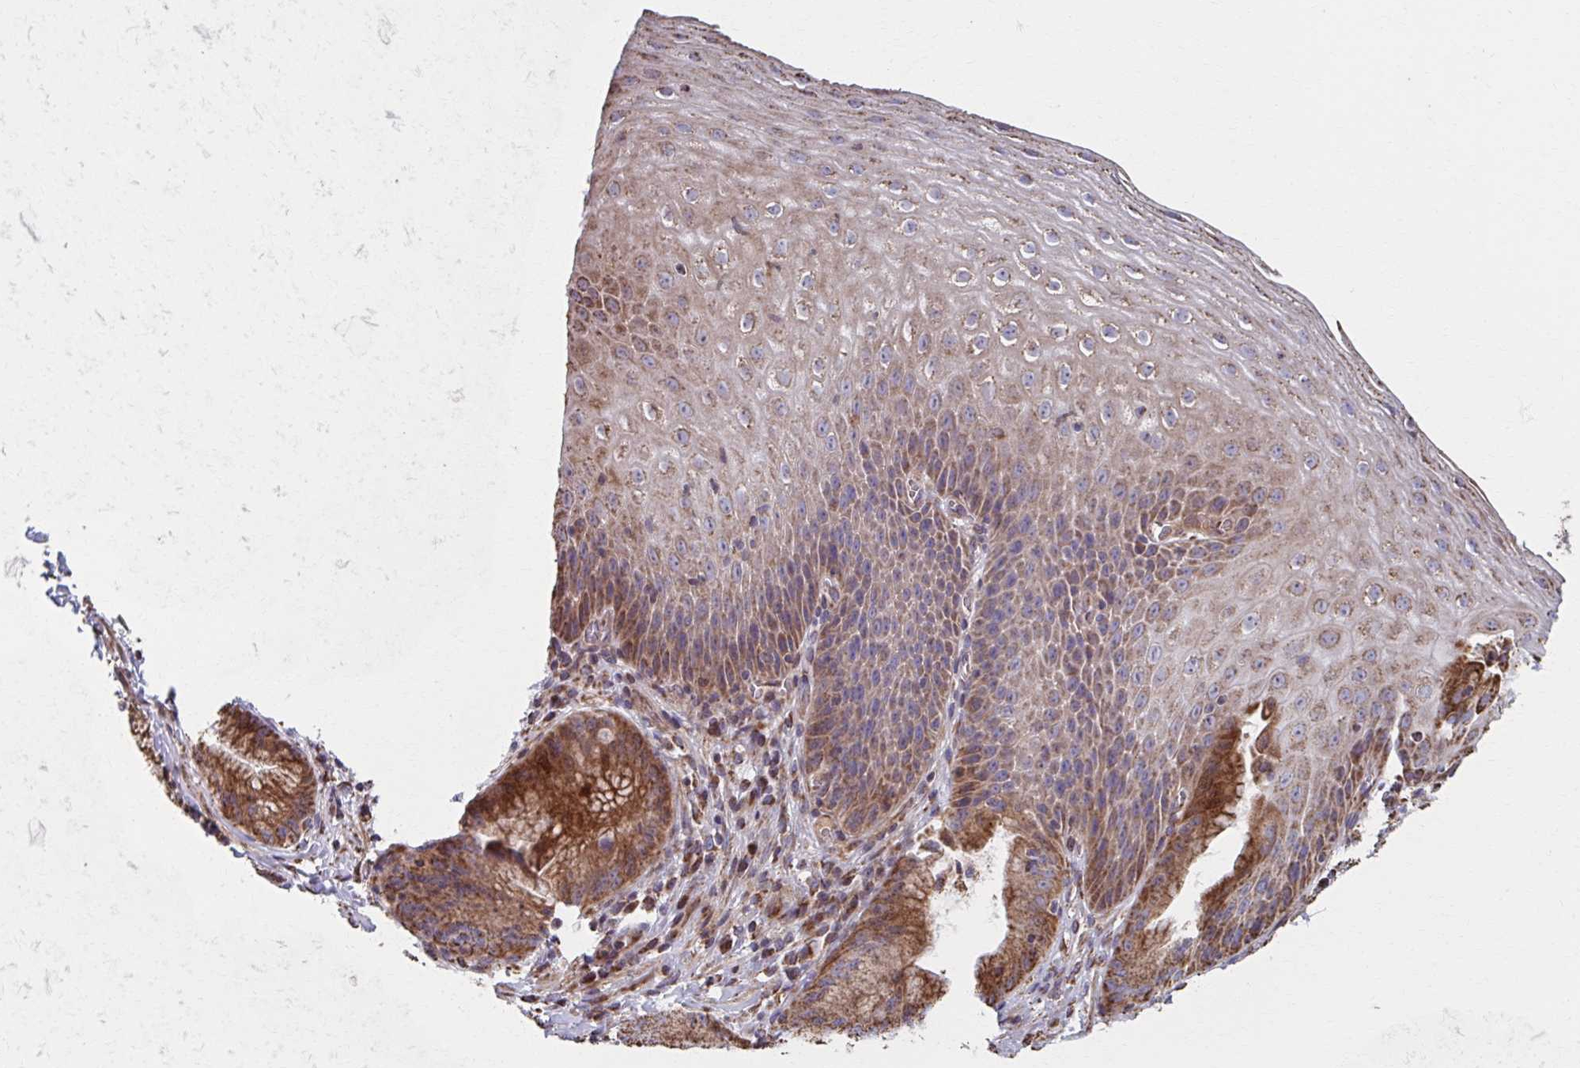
{"staining": {"intensity": "moderate", "quantity": ">75%", "location": "cytoplasmic/membranous"}, "tissue": "esophagus", "cell_type": "Squamous epithelial cells", "image_type": "normal", "snomed": [{"axis": "morphology", "description": "Normal tissue, NOS"}, {"axis": "topography", "description": "Esophagus"}], "caption": "Protein staining of normal esophagus exhibits moderate cytoplasmic/membranous expression in approximately >75% of squamous epithelial cells.", "gene": "SAT1", "patient": {"sex": "female", "age": 61}}